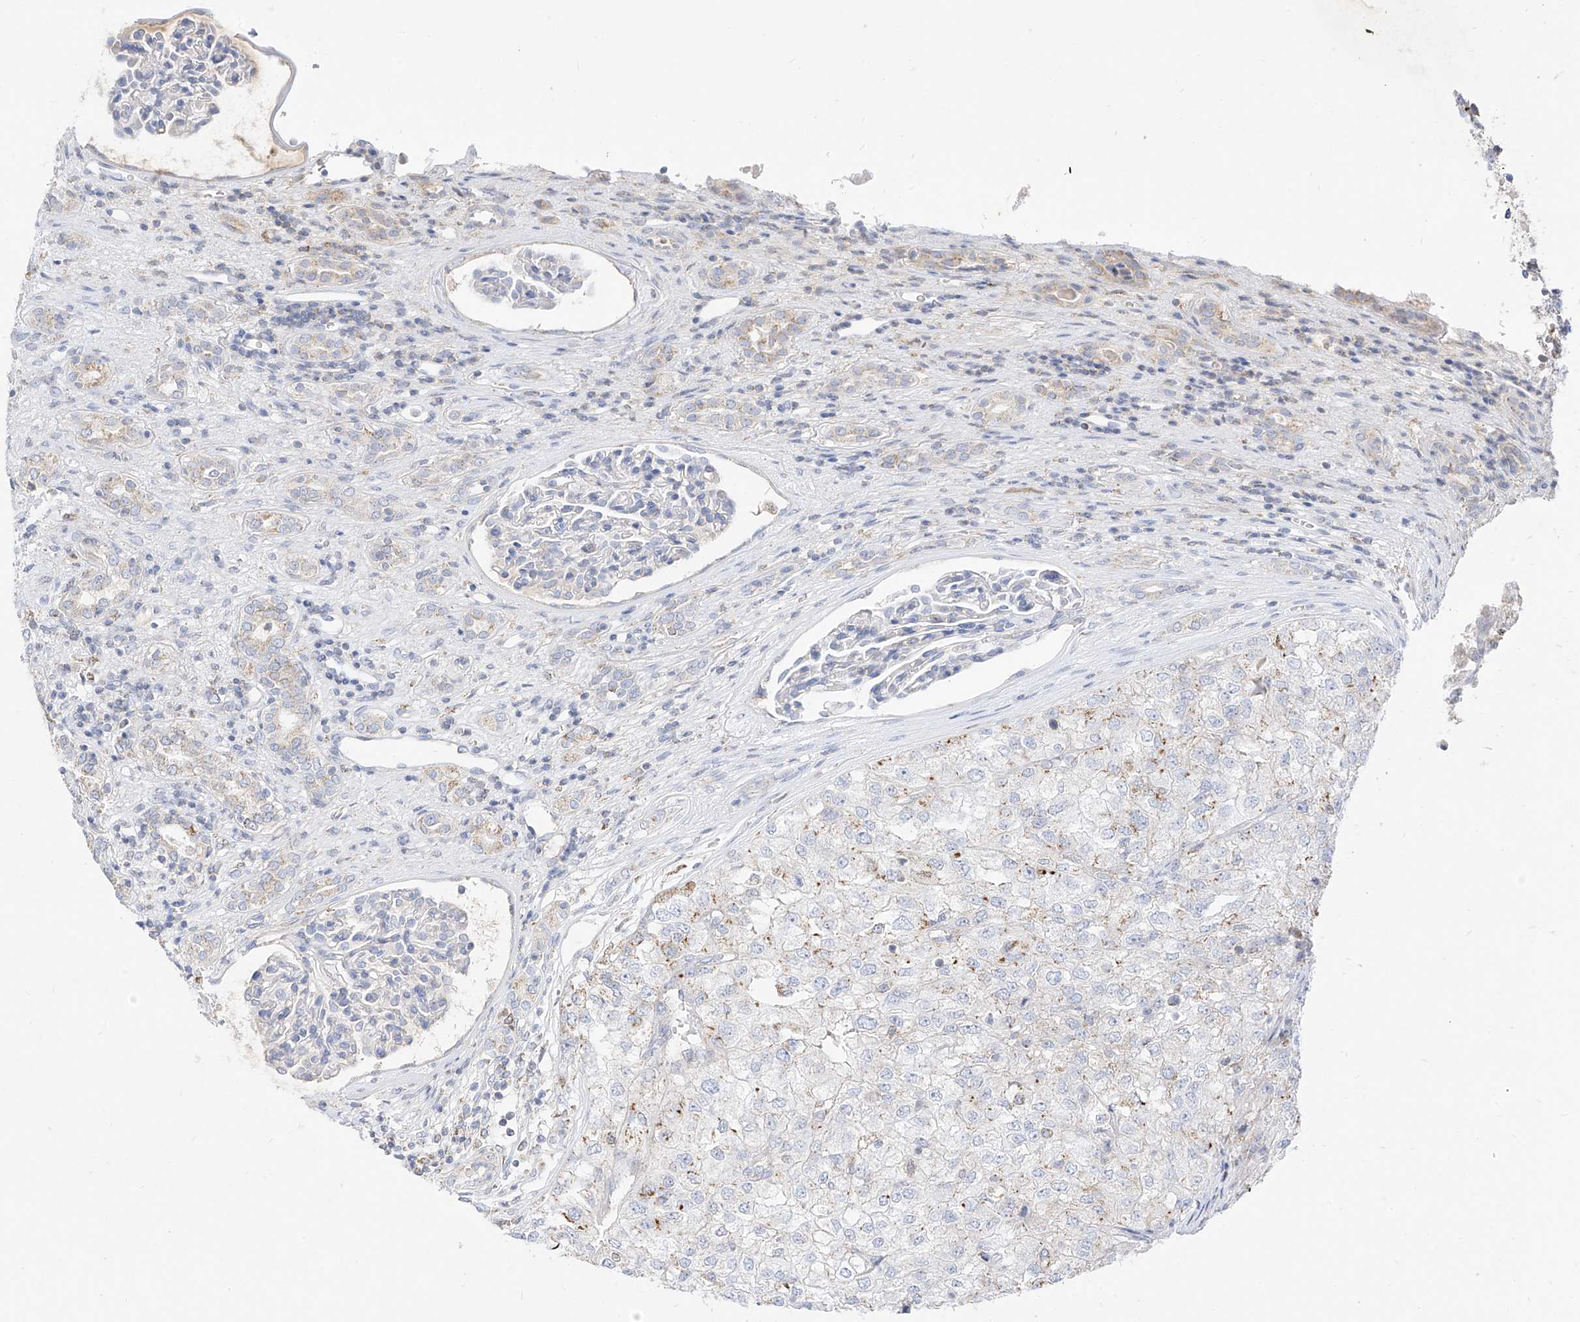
{"staining": {"intensity": "negative", "quantity": "none", "location": "none"}, "tissue": "renal cancer", "cell_type": "Tumor cells", "image_type": "cancer", "snomed": [{"axis": "morphology", "description": "Adenocarcinoma, NOS"}, {"axis": "topography", "description": "Kidney"}], "caption": "Tumor cells are negative for brown protein staining in adenocarcinoma (renal). (DAB (3,3'-diaminobenzidine) immunohistochemistry (IHC) visualized using brightfield microscopy, high magnification).", "gene": "RASA2", "patient": {"sex": "female", "age": 54}}